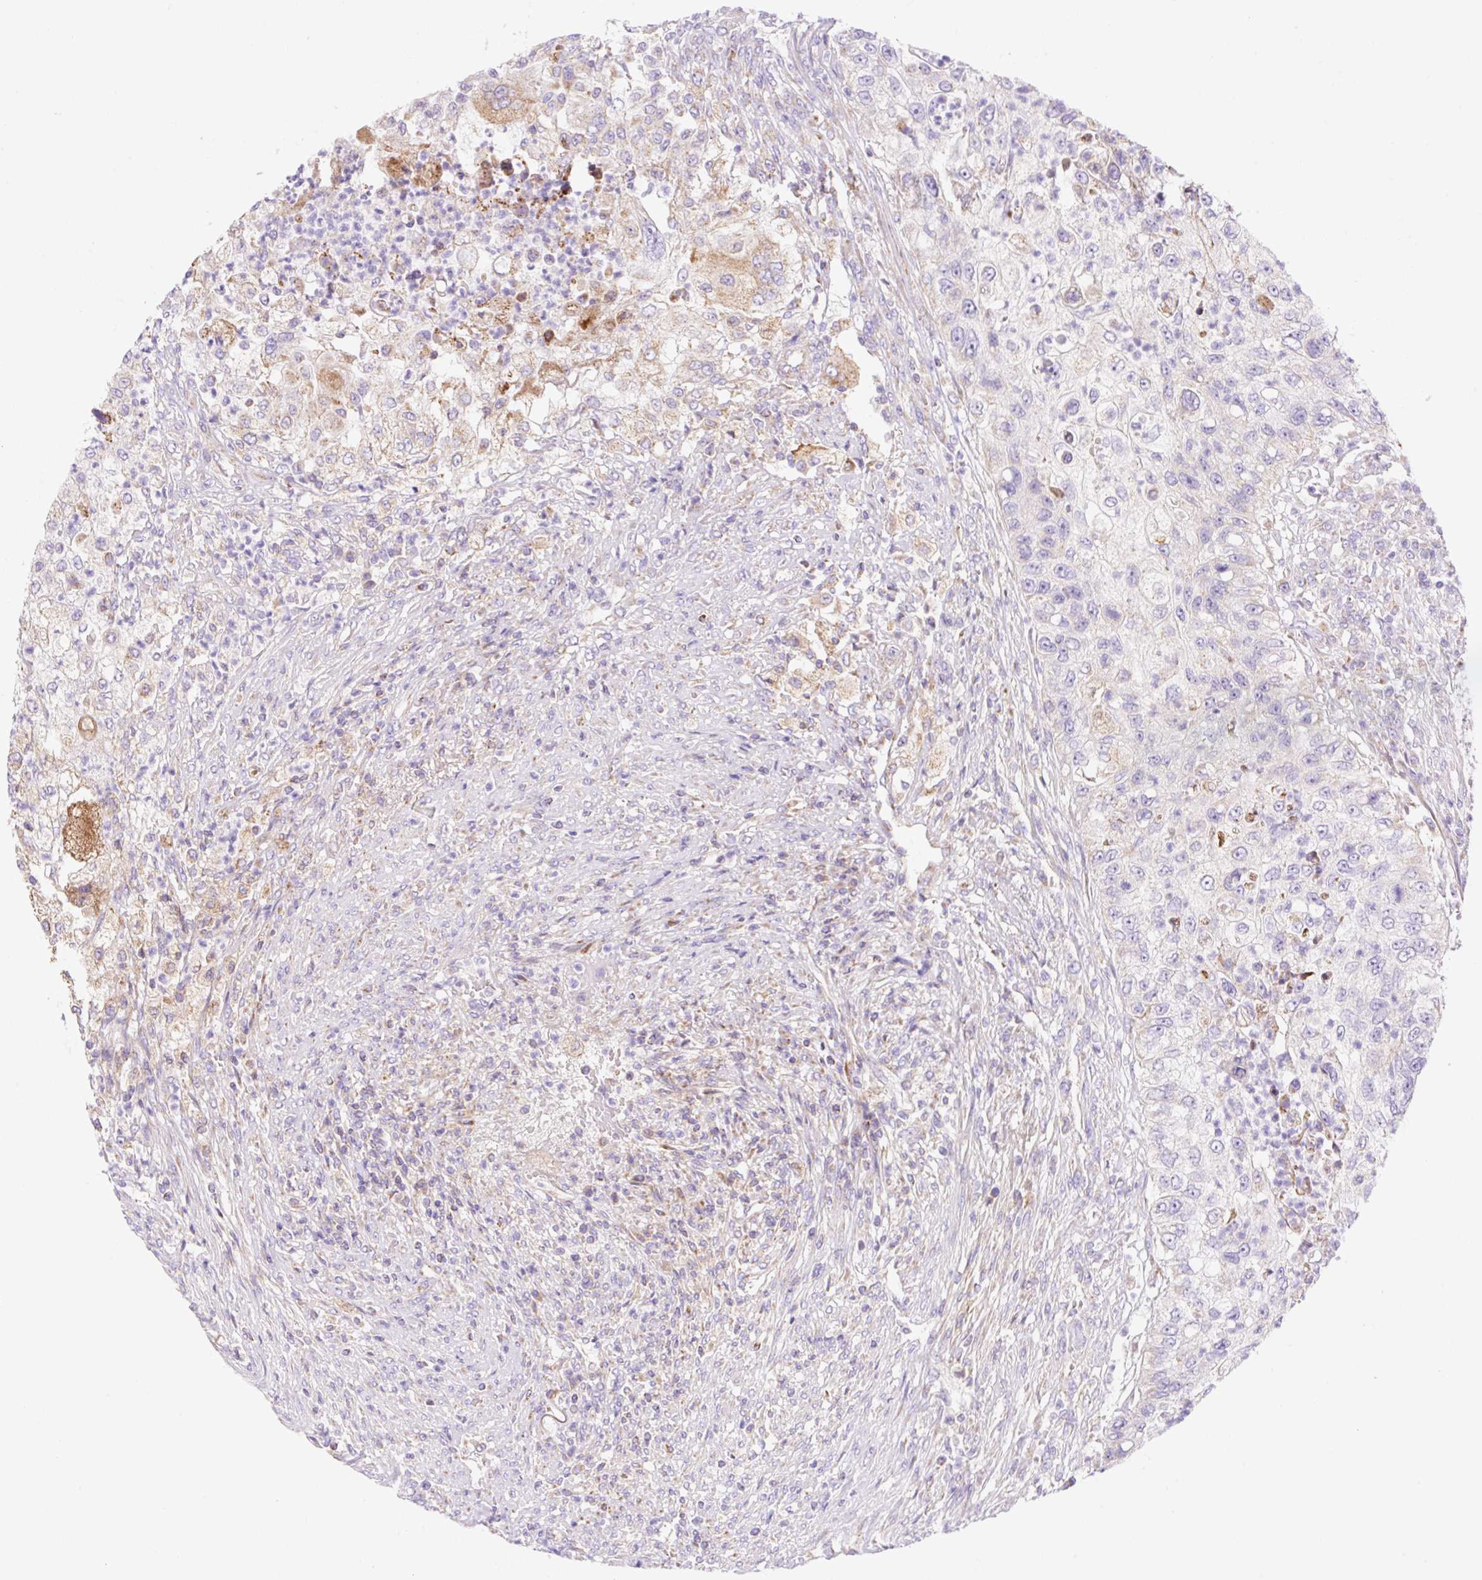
{"staining": {"intensity": "moderate", "quantity": "<25%", "location": "cytoplasmic/membranous"}, "tissue": "urothelial cancer", "cell_type": "Tumor cells", "image_type": "cancer", "snomed": [{"axis": "morphology", "description": "Urothelial carcinoma, High grade"}, {"axis": "topography", "description": "Urinary bladder"}], "caption": "A histopathology image of human high-grade urothelial carcinoma stained for a protein displays moderate cytoplasmic/membranous brown staining in tumor cells.", "gene": "ETNK2", "patient": {"sex": "female", "age": 60}}